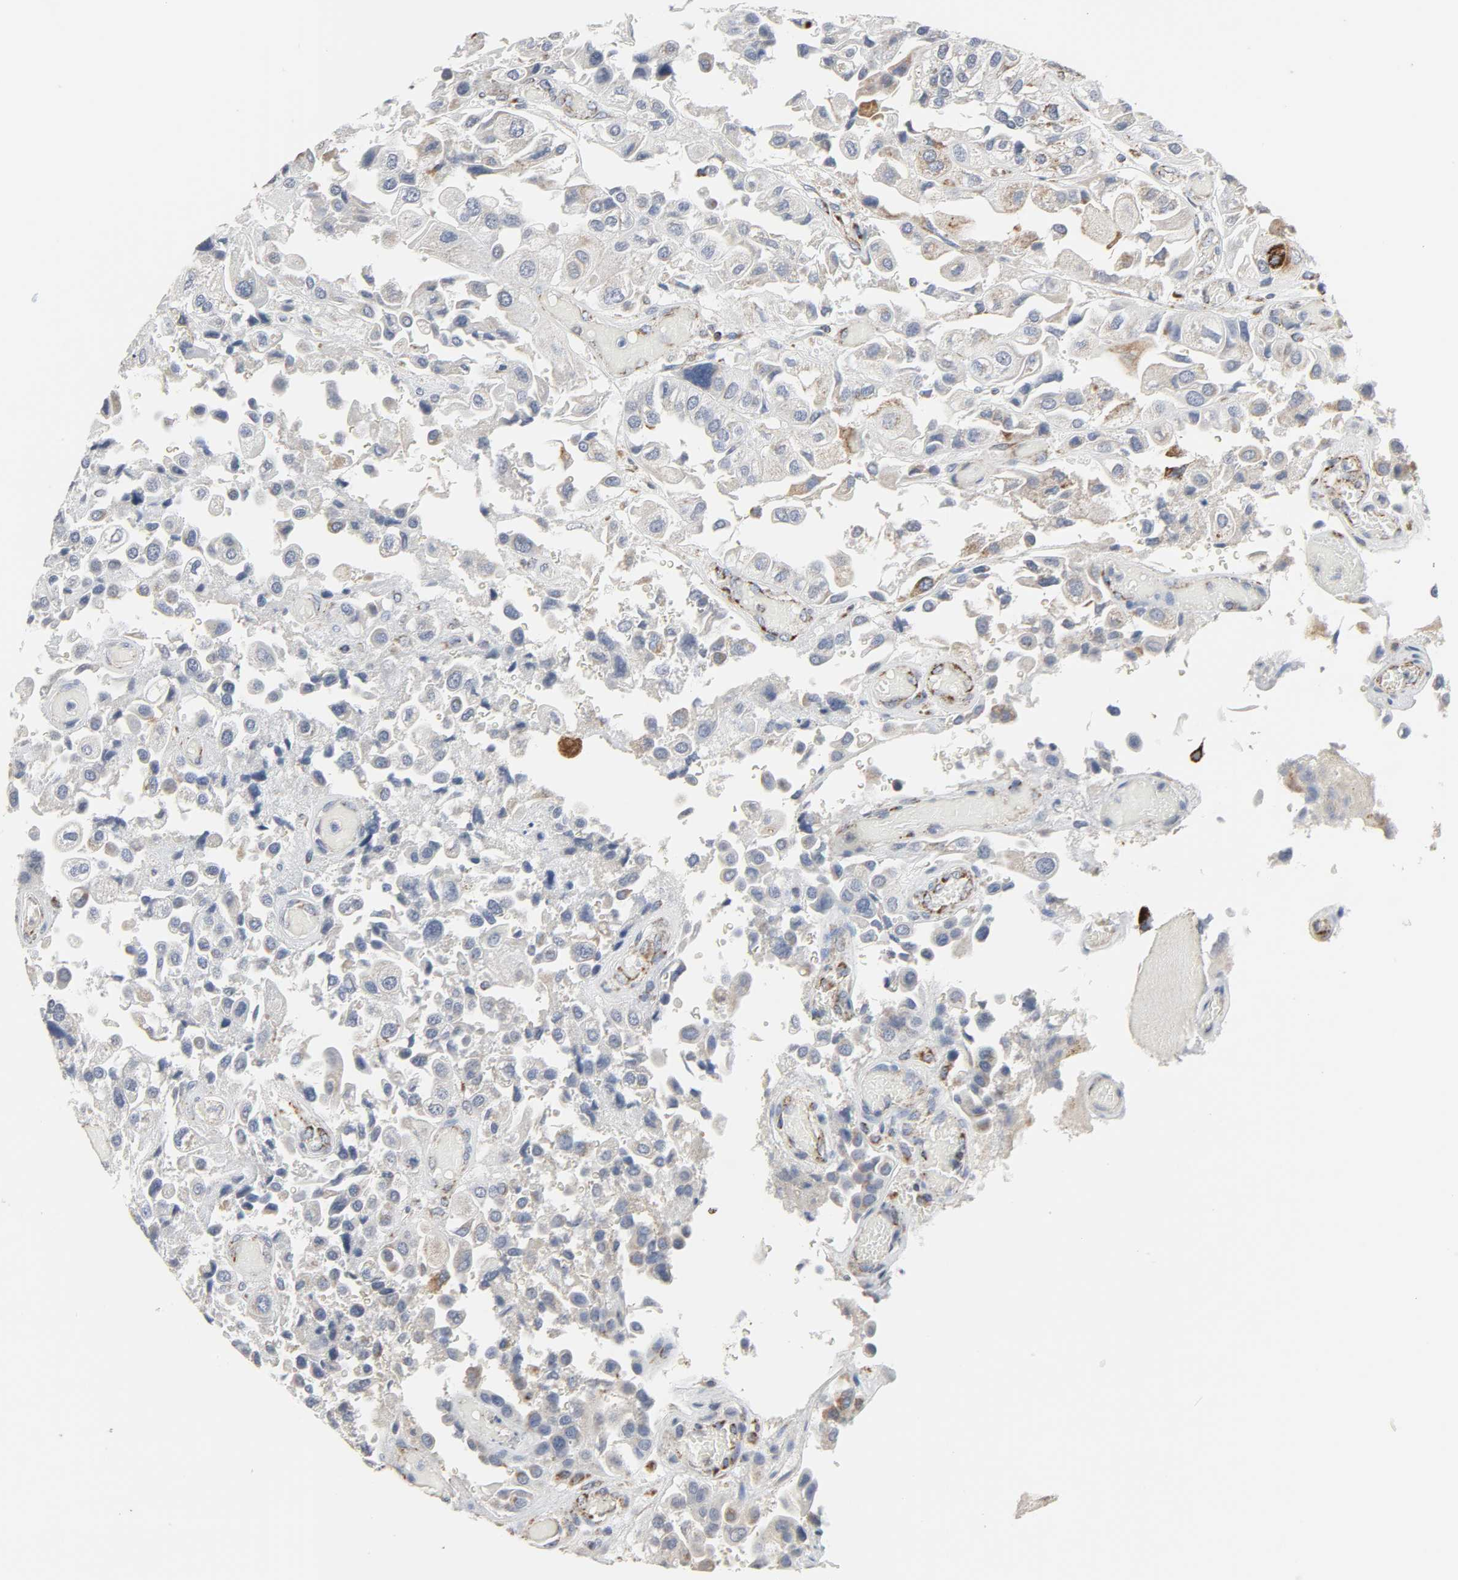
{"staining": {"intensity": "strong", "quantity": ">75%", "location": "cytoplasmic/membranous"}, "tissue": "urothelial cancer", "cell_type": "Tumor cells", "image_type": "cancer", "snomed": [{"axis": "morphology", "description": "Urothelial carcinoma, High grade"}, {"axis": "topography", "description": "Urinary bladder"}], "caption": "The immunohistochemical stain highlights strong cytoplasmic/membranous staining in tumor cells of urothelial cancer tissue.", "gene": "ACAT1", "patient": {"sex": "female", "age": 64}}